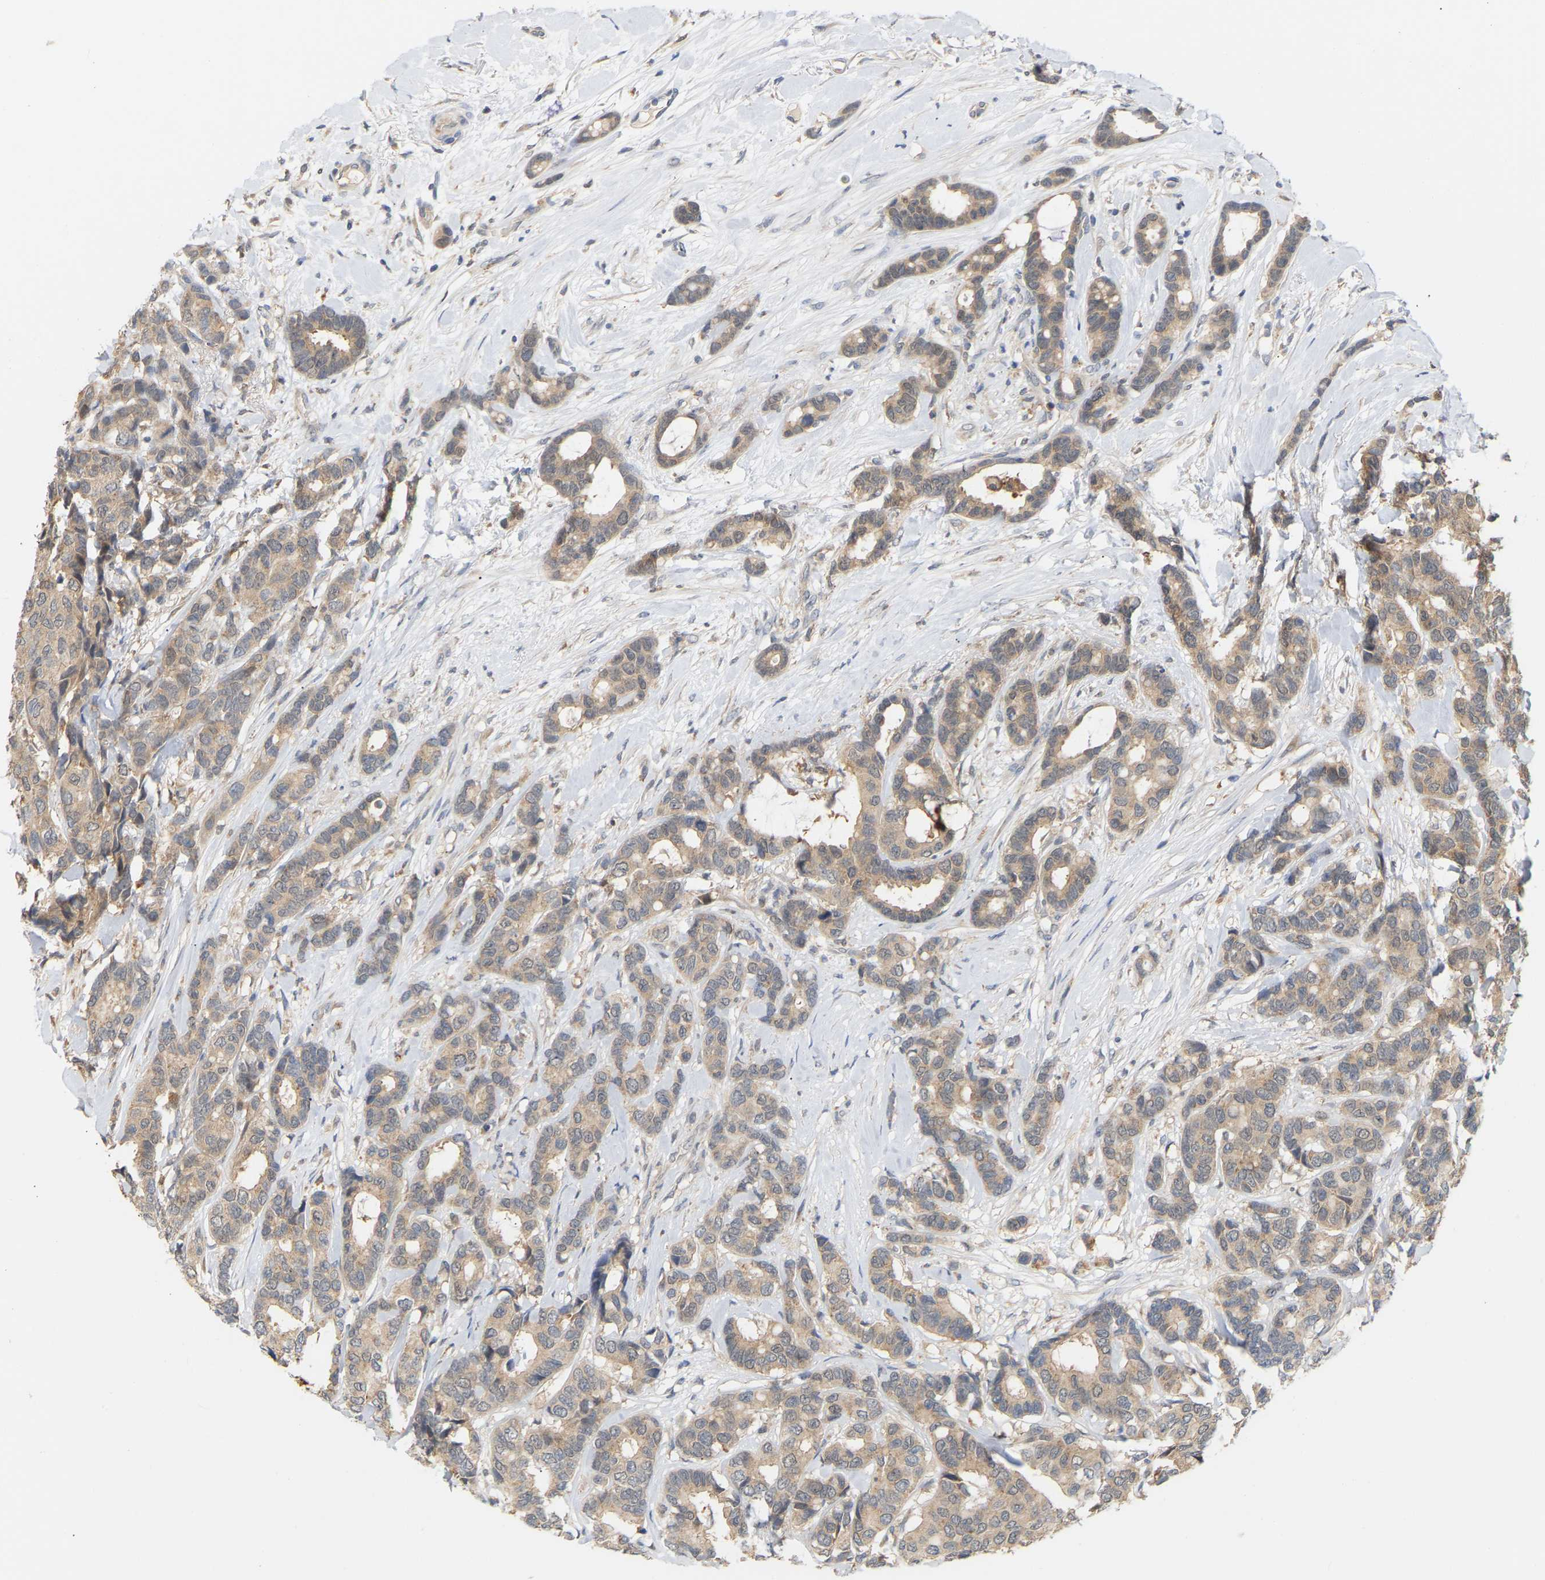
{"staining": {"intensity": "weak", "quantity": "25%-75%", "location": "cytoplasmic/membranous"}, "tissue": "breast cancer", "cell_type": "Tumor cells", "image_type": "cancer", "snomed": [{"axis": "morphology", "description": "Duct carcinoma"}, {"axis": "topography", "description": "Breast"}], "caption": "The histopathology image displays immunohistochemical staining of breast cancer (intraductal carcinoma). There is weak cytoplasmic/membranous positivity is appreciated in about 25%-75% of tumor cells.", "gene": "TPMT", "patient": {"sex": "female", "age": 87}}